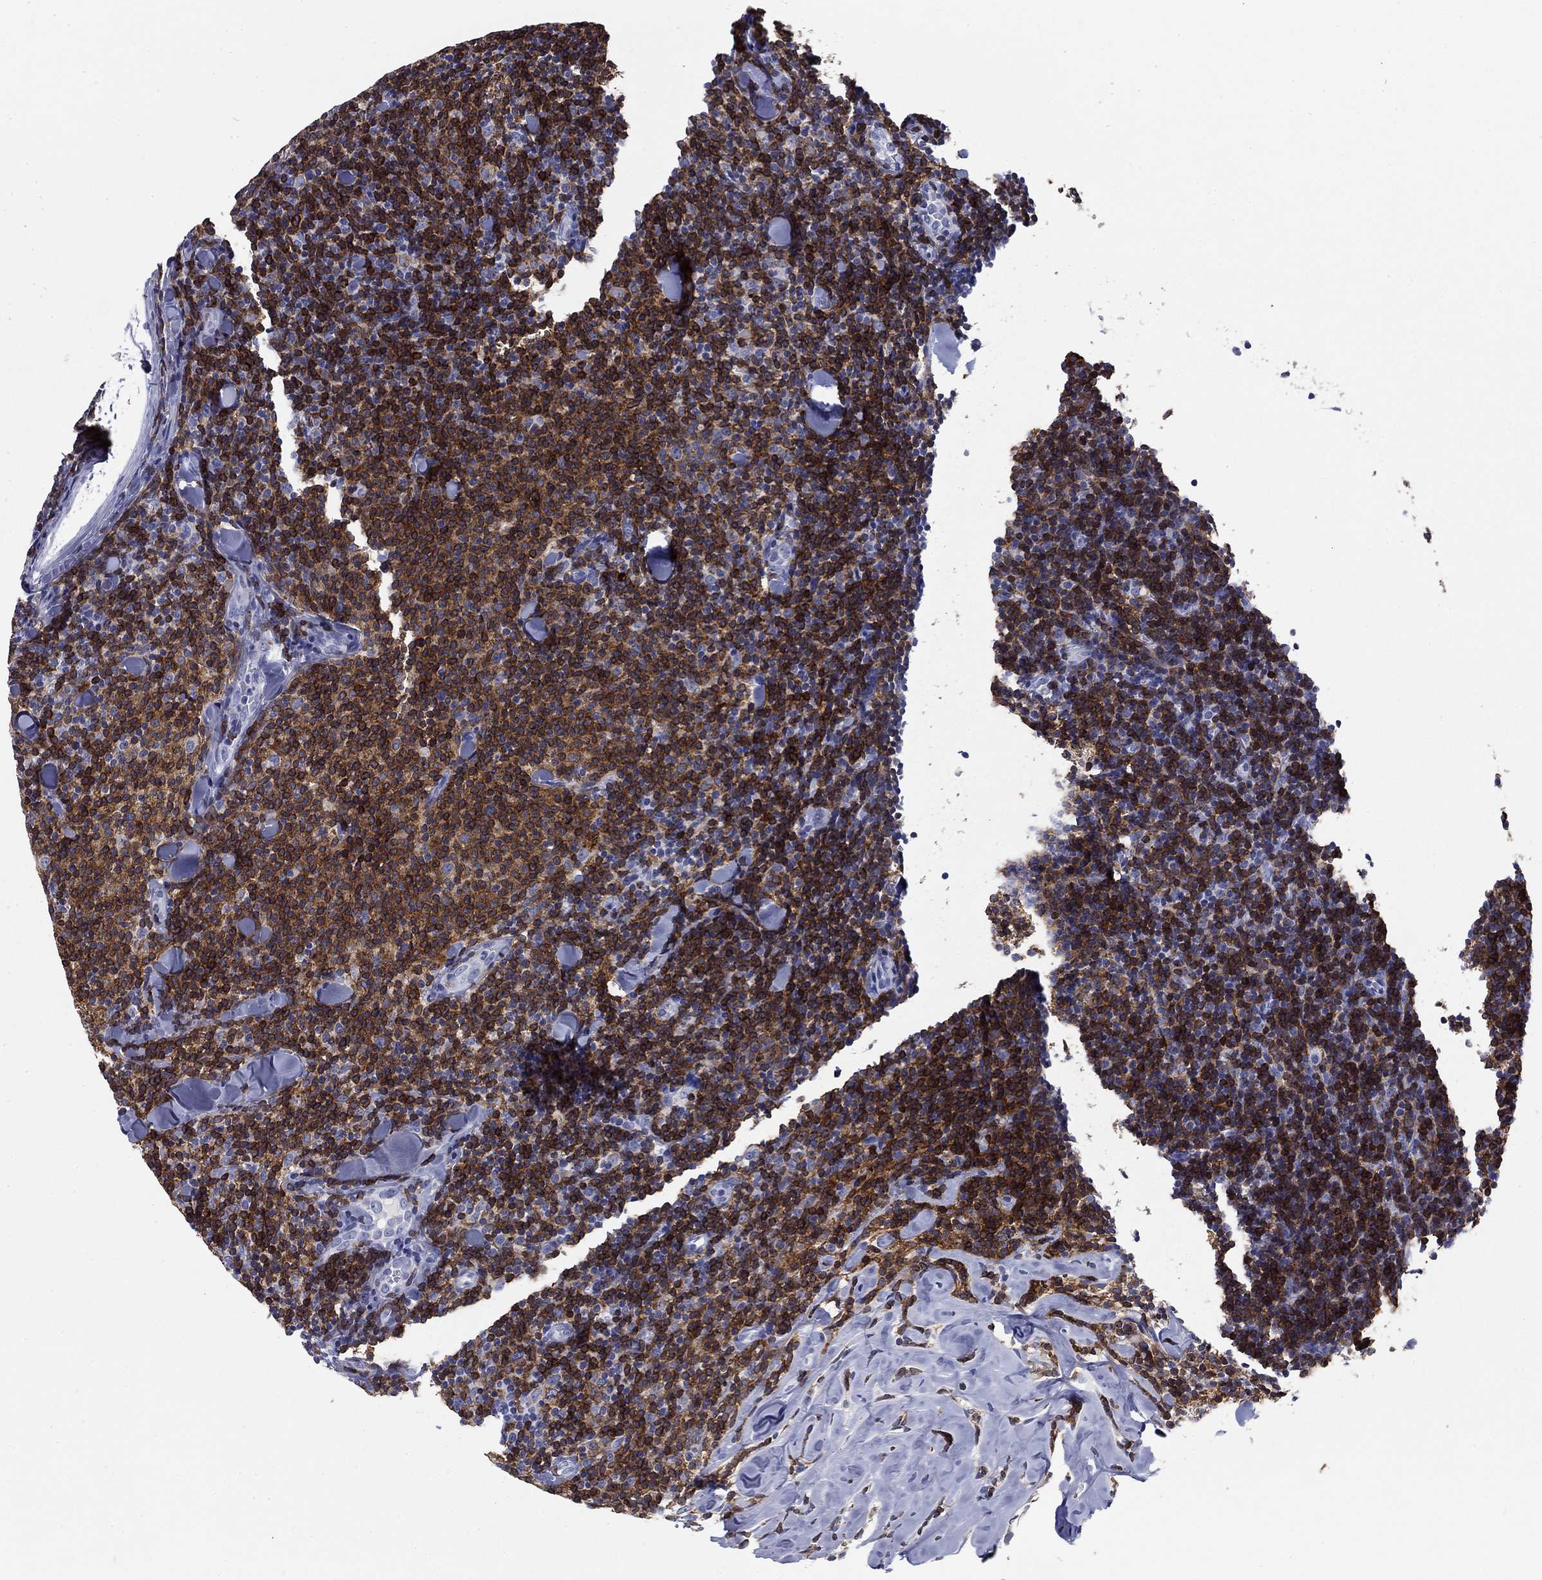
{"staining": {"intensity": "moderate", "quantity": ">75%", "location": "cytoplasmic/membranous"}, "tissue": "lymphoma", "cell_type": "Tumor cells", "image_type": "cancer", "snomed": [{"axis": "morphology", "description": "Malignant lymphoma, non-Hodgkin's type, Low grade"}, {"axis": "topography", "description": "Lymph node"}], "caption": "Protein analysis of low-grade malignant lymphoma, non-Hodgkin's type tissue shows moderate cytoplasmic/membranous expression in approximately >75% of tumor cells. Nuclei are stained in blue.", "gene": "CD79B", "patient": {"sex": "female", "age": 56}}